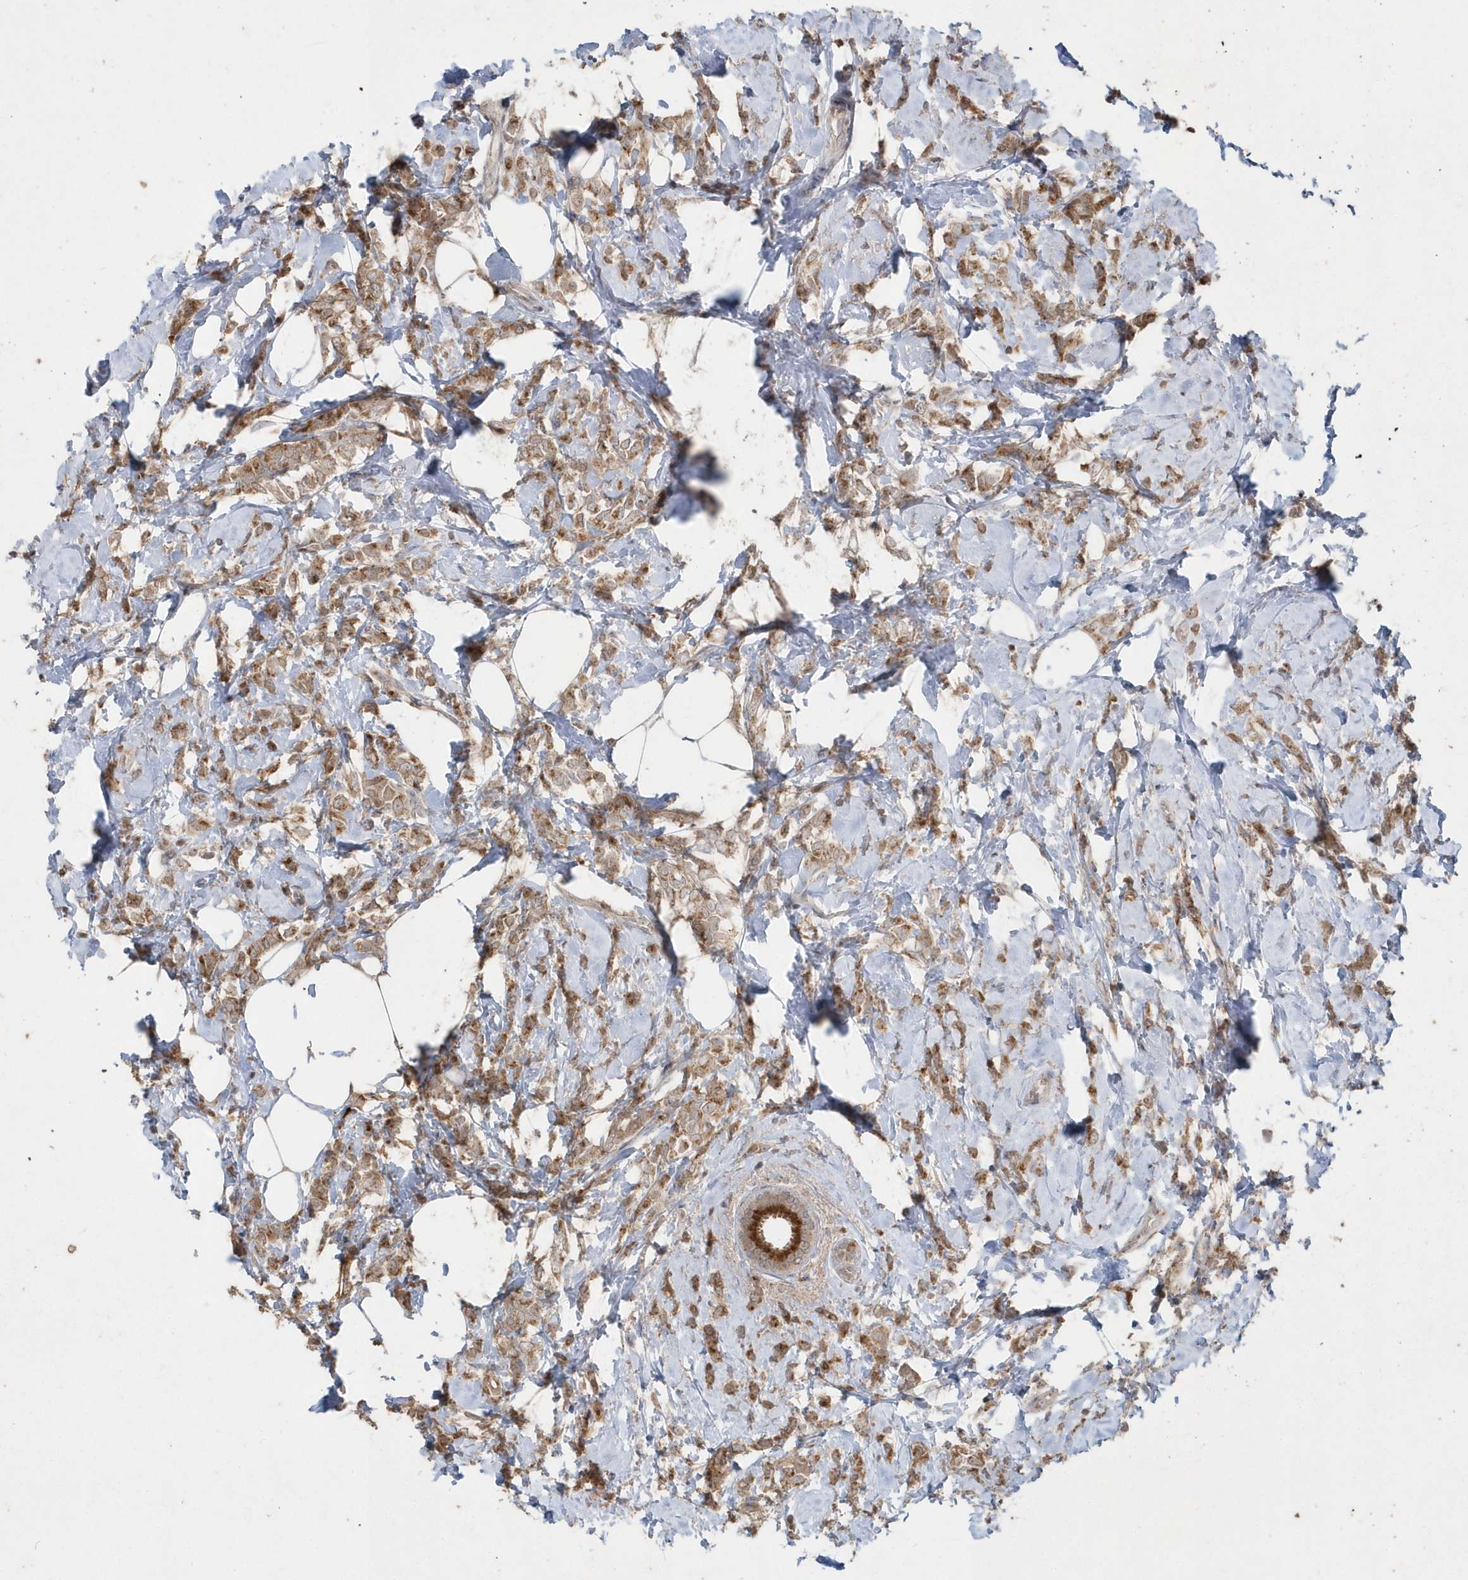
{"staining": {"intensity": "moderate", "quantity": ">75%", "location": "cytoplasmic/membranous"}, "tissue": "breast cancer", "cell_type": "Tumor cells", "image_type": "cancer", "snomed": [{"axis": "morphology", "description": "Lobular carcinoma"}, {"axis": "topography", "description": "Breast"}], "caption": "Approximately >75% of tumor cells in breast cancer (lobular carcinoma) show moderate cytoplasmic/membranous protein staining as visualized by brown immunohistochemical staining.", "gene": "GEMIN6", "patient": {"sex": "female", "age": 47}}